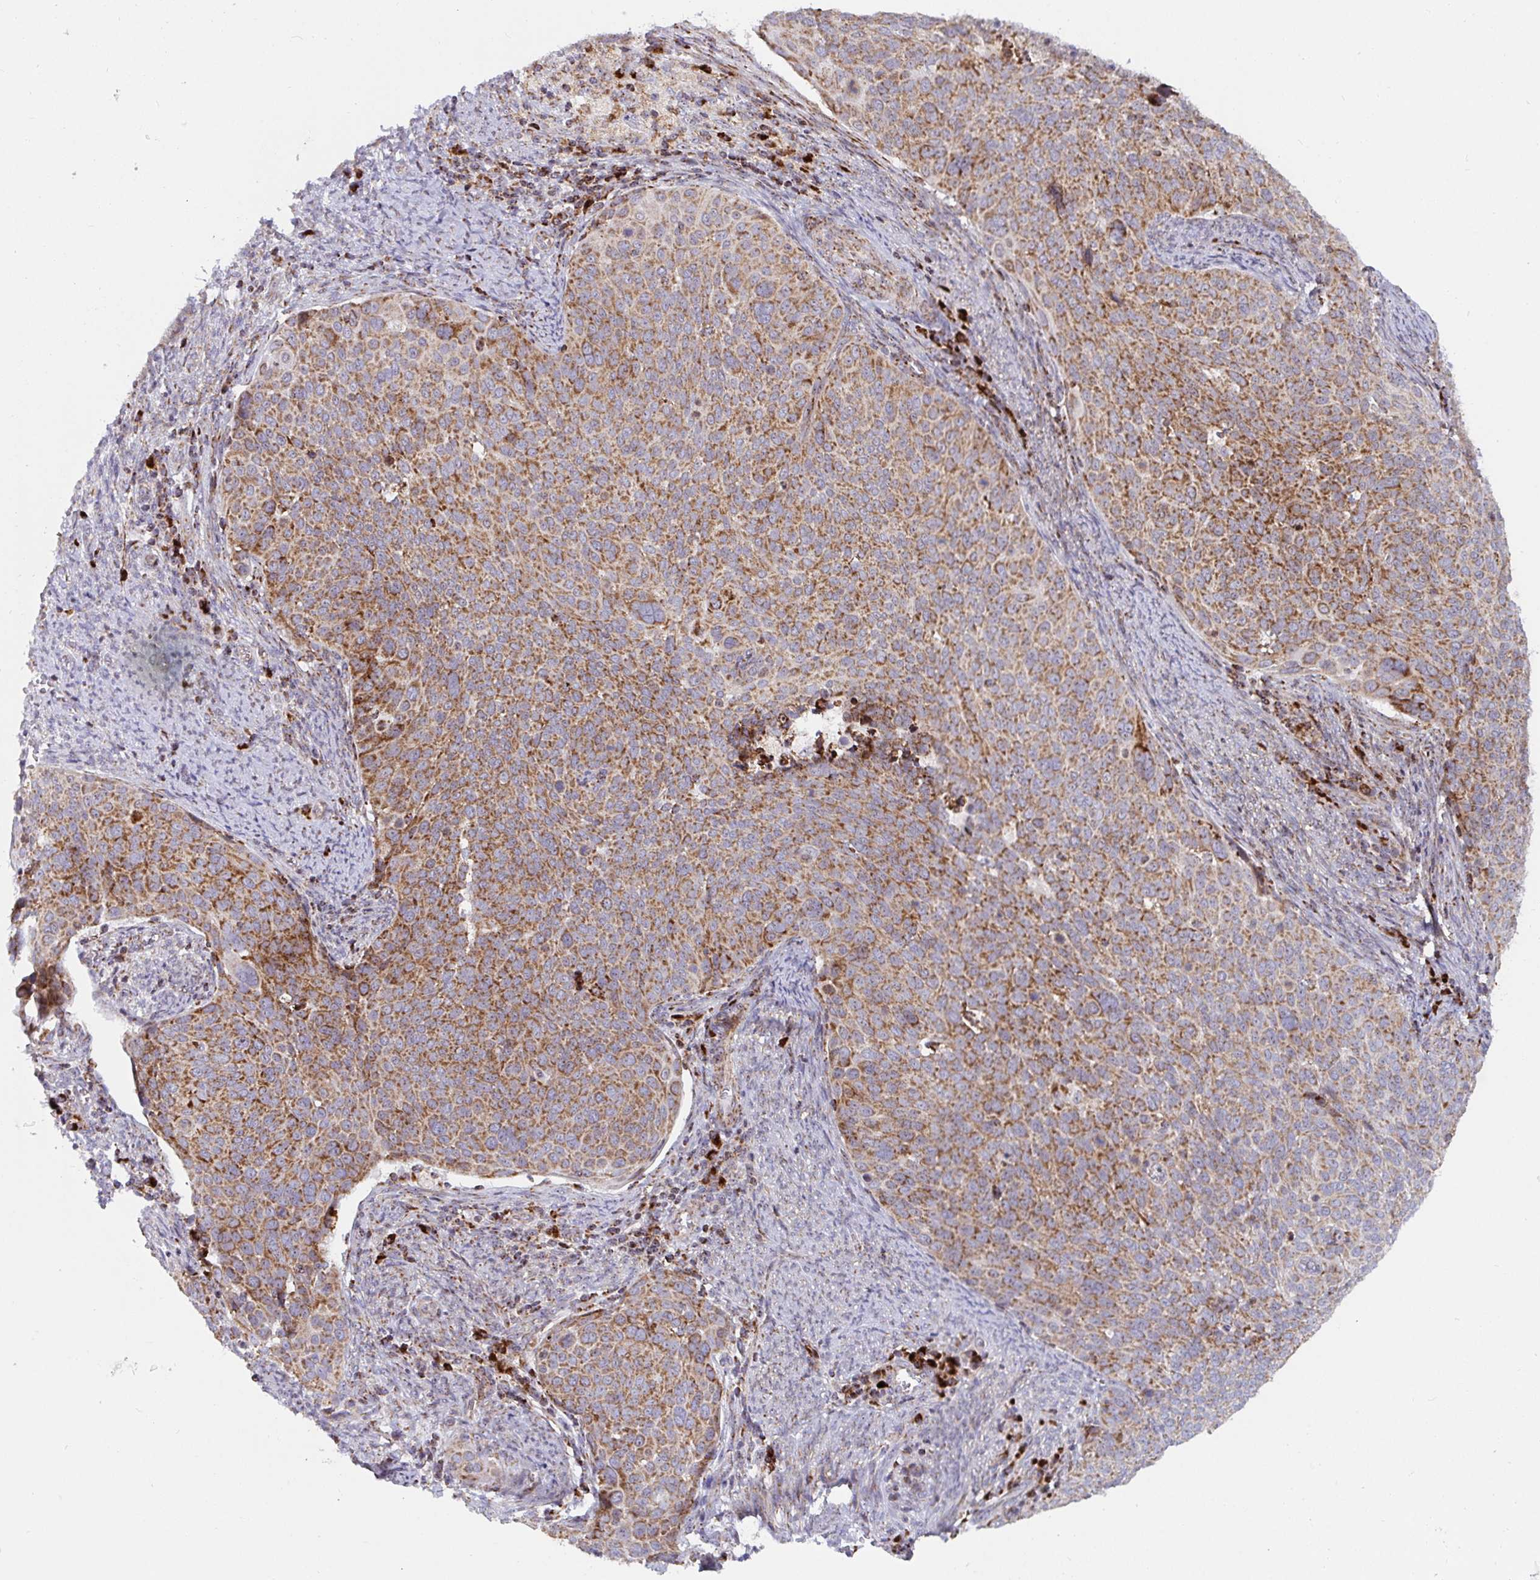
{"staining": {"intensity": "moderate", "quantity": ">75%", "location": "cytoplasmic/membranous"}, "tissue": "cervical cancer", "cell_type": "Tumor cells", "image_type": "cancer", "snomed": [{"axis": "morphology", "description": "Squamous cell carcinoma, NOS"}, {"axis": "topography", "description": "Cervix"}], "caption": "Immunohistochemistry of human cervical cancer shows medium levels of moderate cytoplasmic/membranous positivity in about >75% of tumor cells. (Brightfield microscopy of DAB IHC at high magnification).", "gene": "ATP5MJ", "patient": {"sex": "female", "age": 39}}